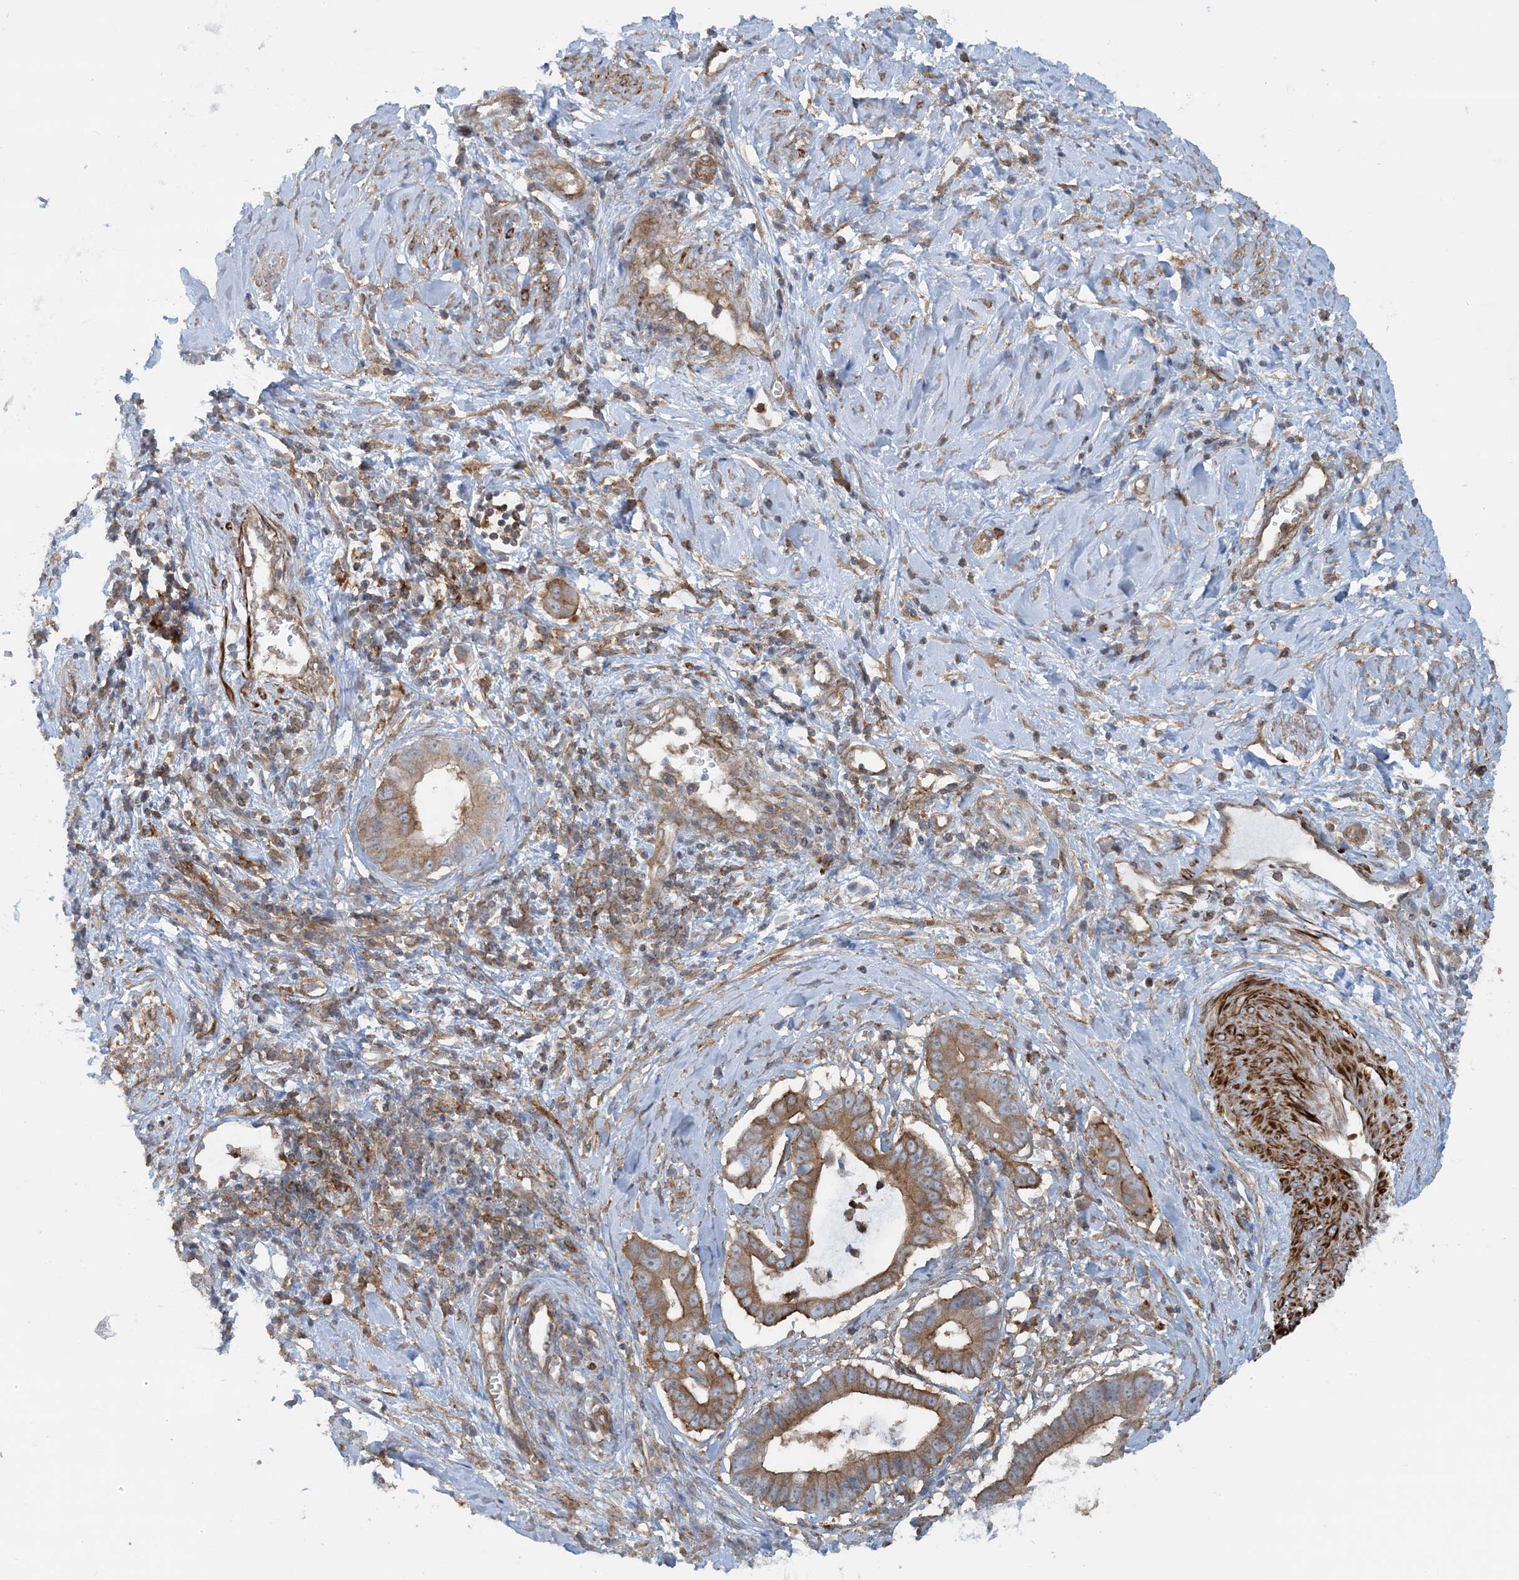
{"staining": {"intensity": "moderate", "quantity": ">75%", "location": "cytoplasmic/membranous"}, "tissue": "cervical cancer", "cell_type": "Tumor cells", "image_type": "cancer", "snomed": [{"axis": "morphology", "description": "Adenocarcinoma, NOS"}, {"axis": "topography", "description": "Cervix"}], "caption": "Moderate cytoplasmic/membranous protein positivity is seen in approximately >75% of tumor cells in cervical adenocarcinoma. (DAB IHC, brown staining for protein, blue staining for nuclei).", "gene": "STAM2", "patient": {"sex": "female", "age": 44}}